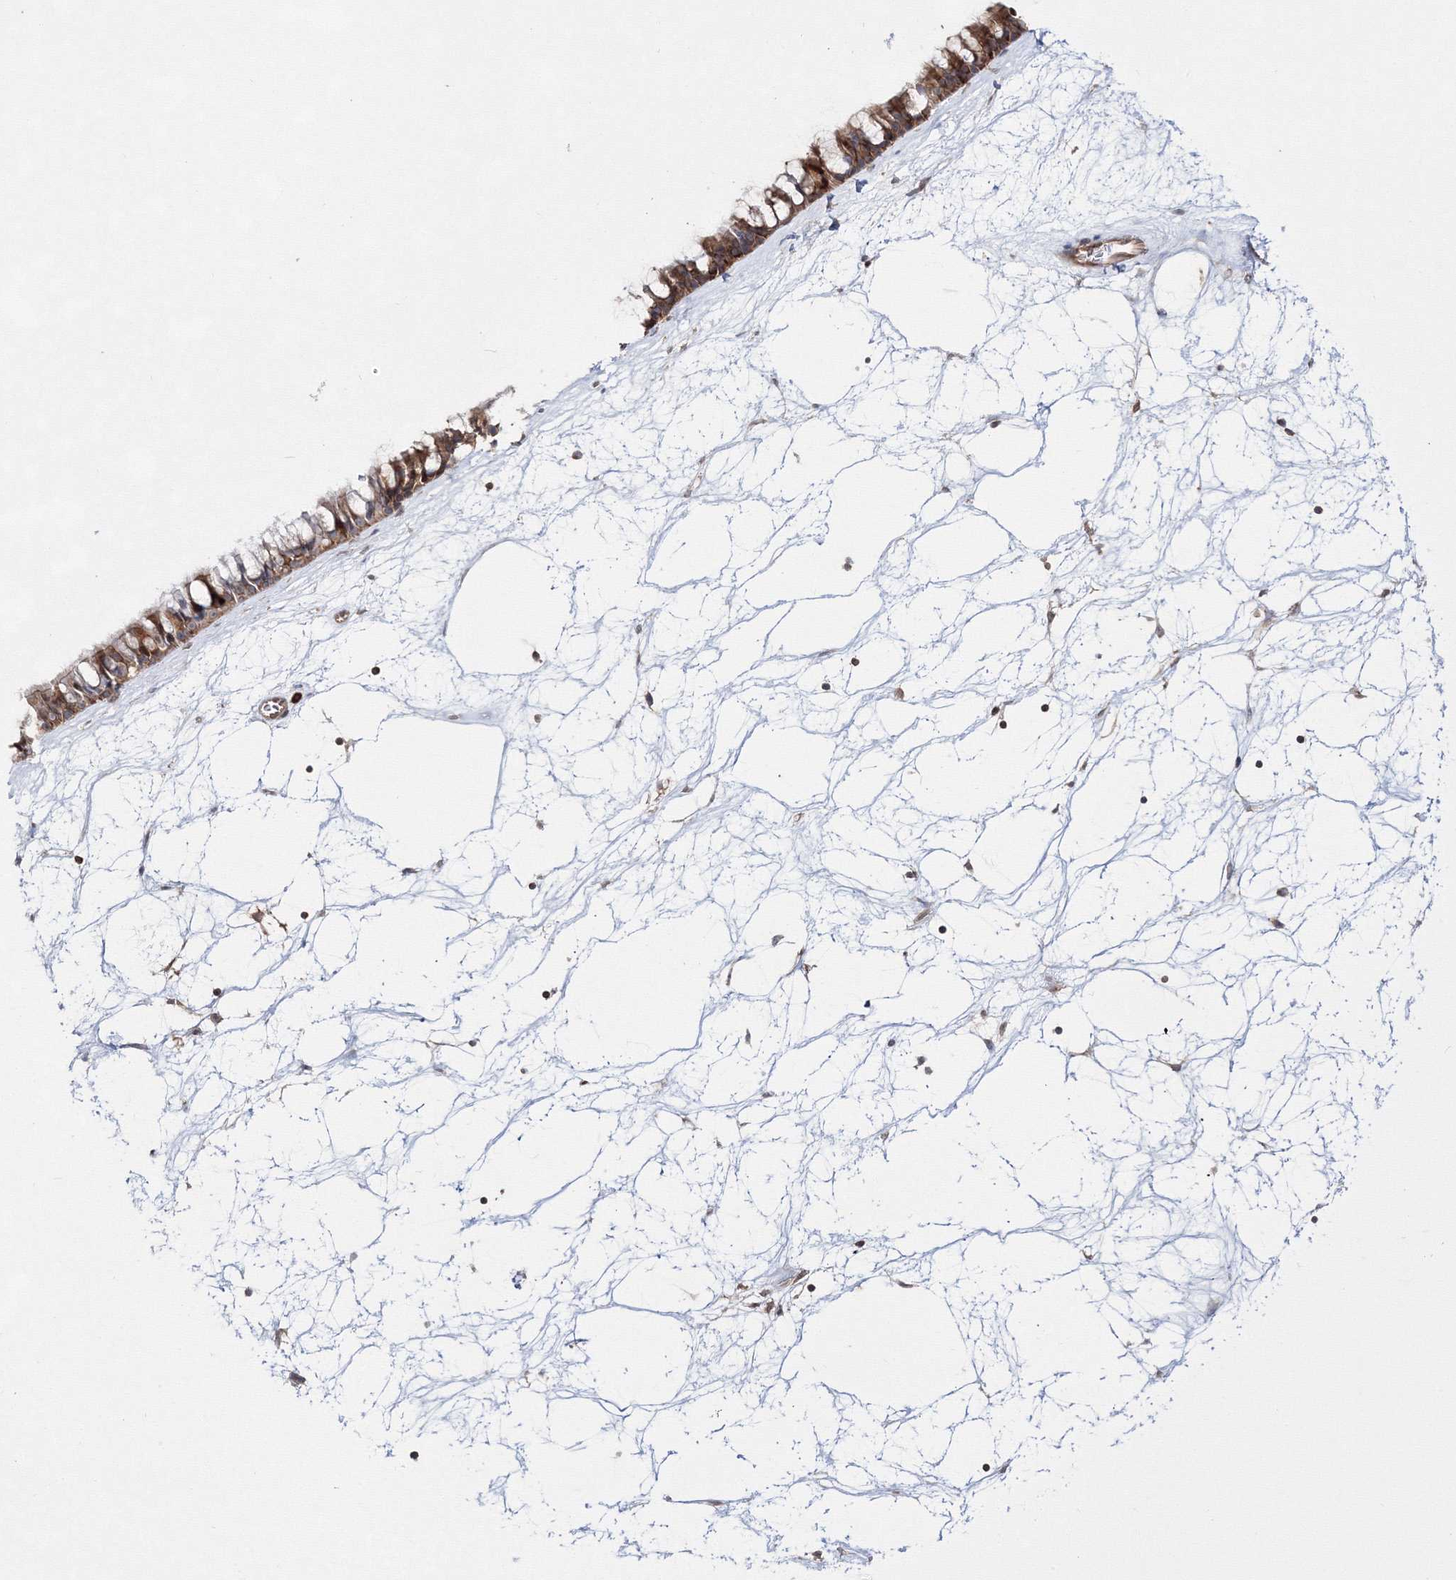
{"staining": {"intensity": "strong", "quantity": ">75%", "location": "cytoplasmic/membranous"}, "tissue": "nasopharynx", "cell_type": "Respiratory epithelial cells", "image_type": "normal", "snomed": [{"axis": "morphology", "description": "Normal tissue, NOS"}, {"axis": "topography", "description": "Nasopharynx"}], "caption": "Nasopharynx stained for a protein exhibits strong cytoplasmic/membranous positivity in respiratory epithelial cells.", "gene": "HARS1", "patient": {"sex": "male", "age": 64}}